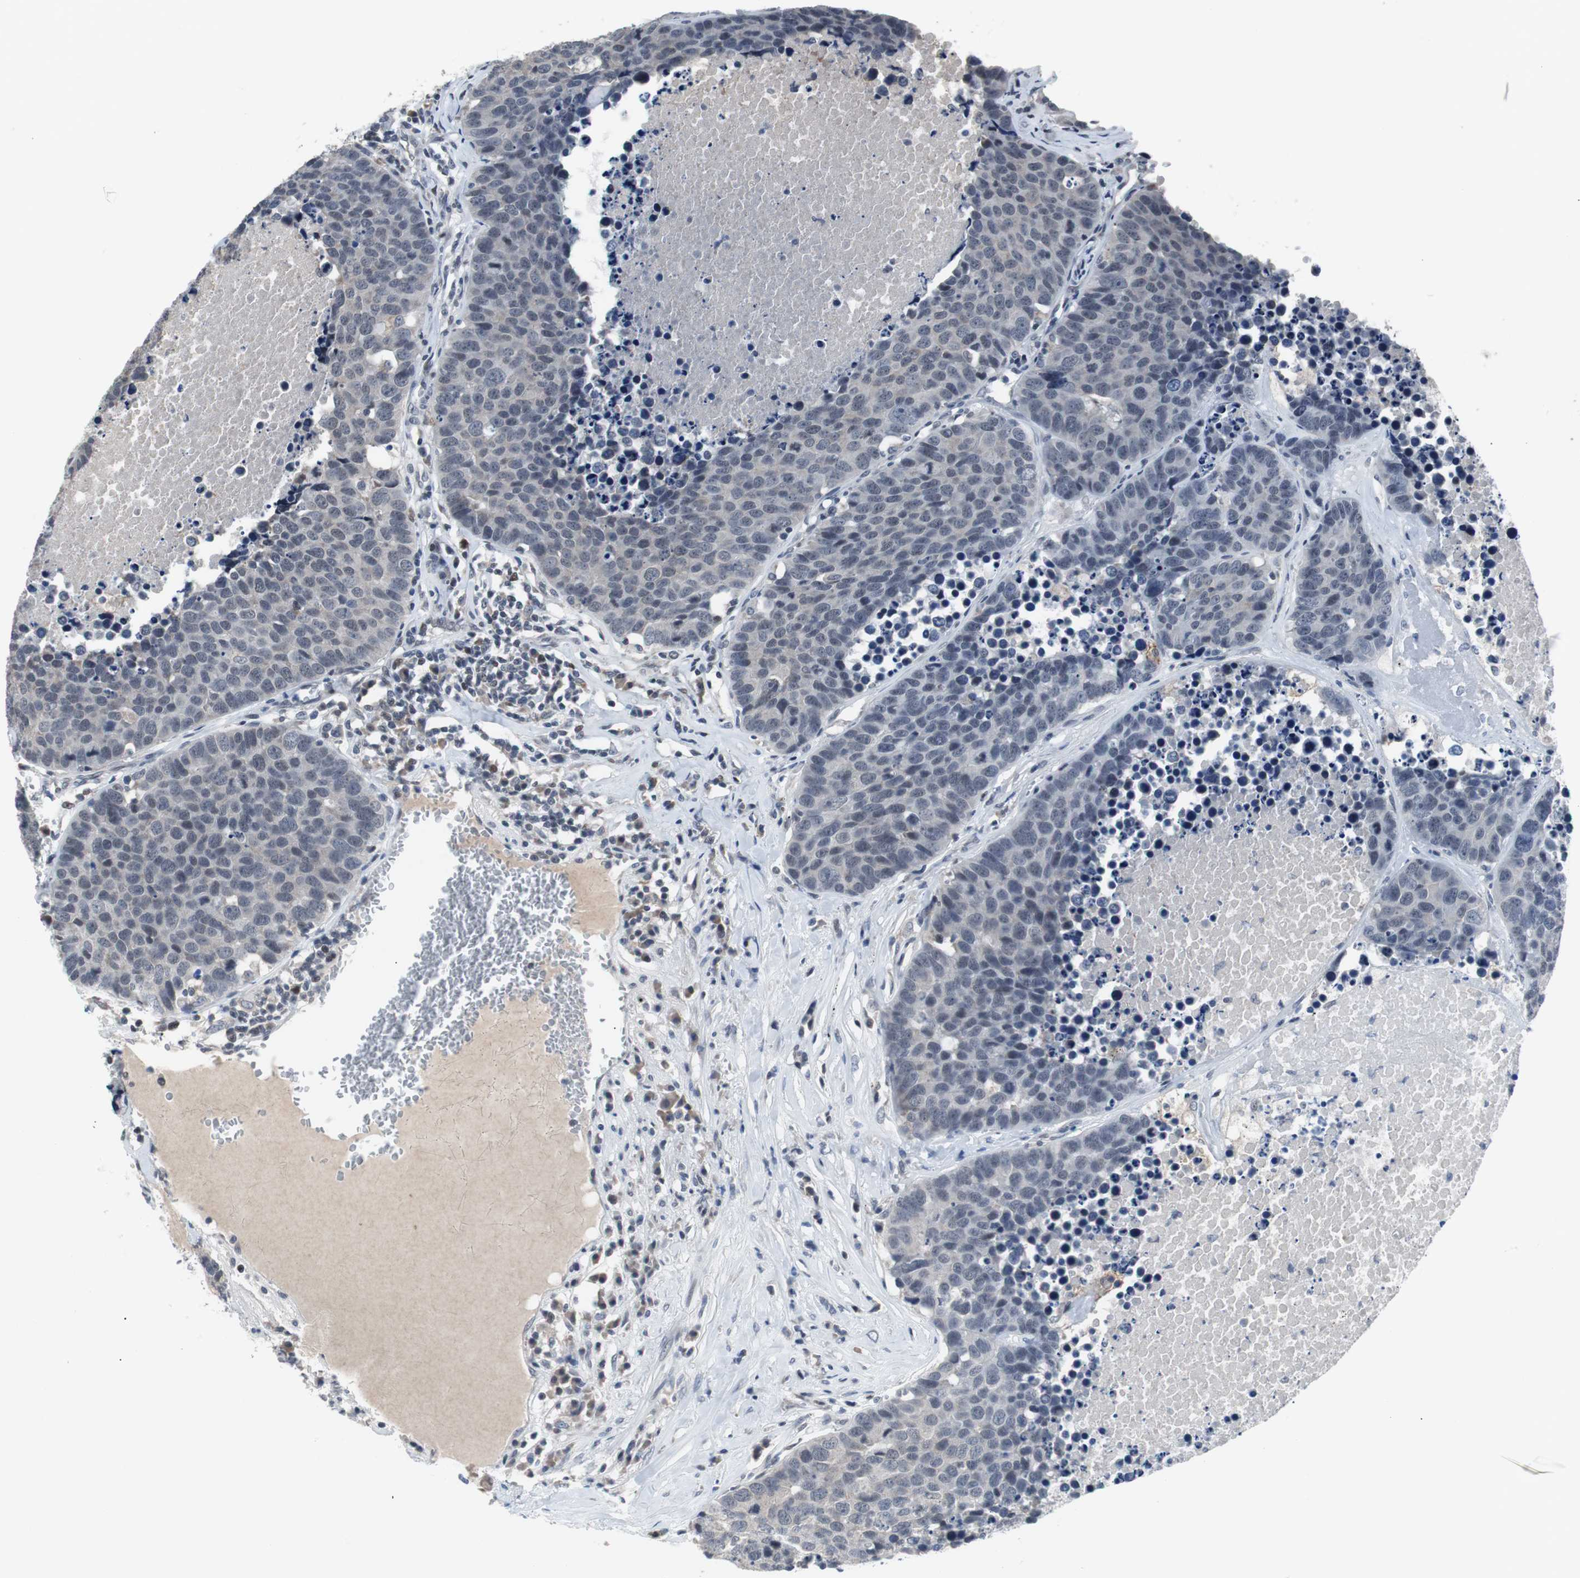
{"staining": {"intensity": "negative", "quantity": "none", "location": "none"}, "tissue": "carcinoid", "cell_type": "Tumor cells", "image_type": "cancer", "snomed": [{"axis": "morphology", "description": "Carcinoid, malignant, NOS"}, {"axis": "topography", "description": "Lung"}], "caption": "Immunohistochemistry (IHC) histopathology image of carcinoid stained for a protein (brown), which exhibits no expression in tumor cells. (DAB (3,3'-diaminobenzidine) immunohistochemistry (IHC) visualized using brightfield microscopy, high magnification).", "gene": "TP63", "patient": {"sex": "male", "age": 60}}